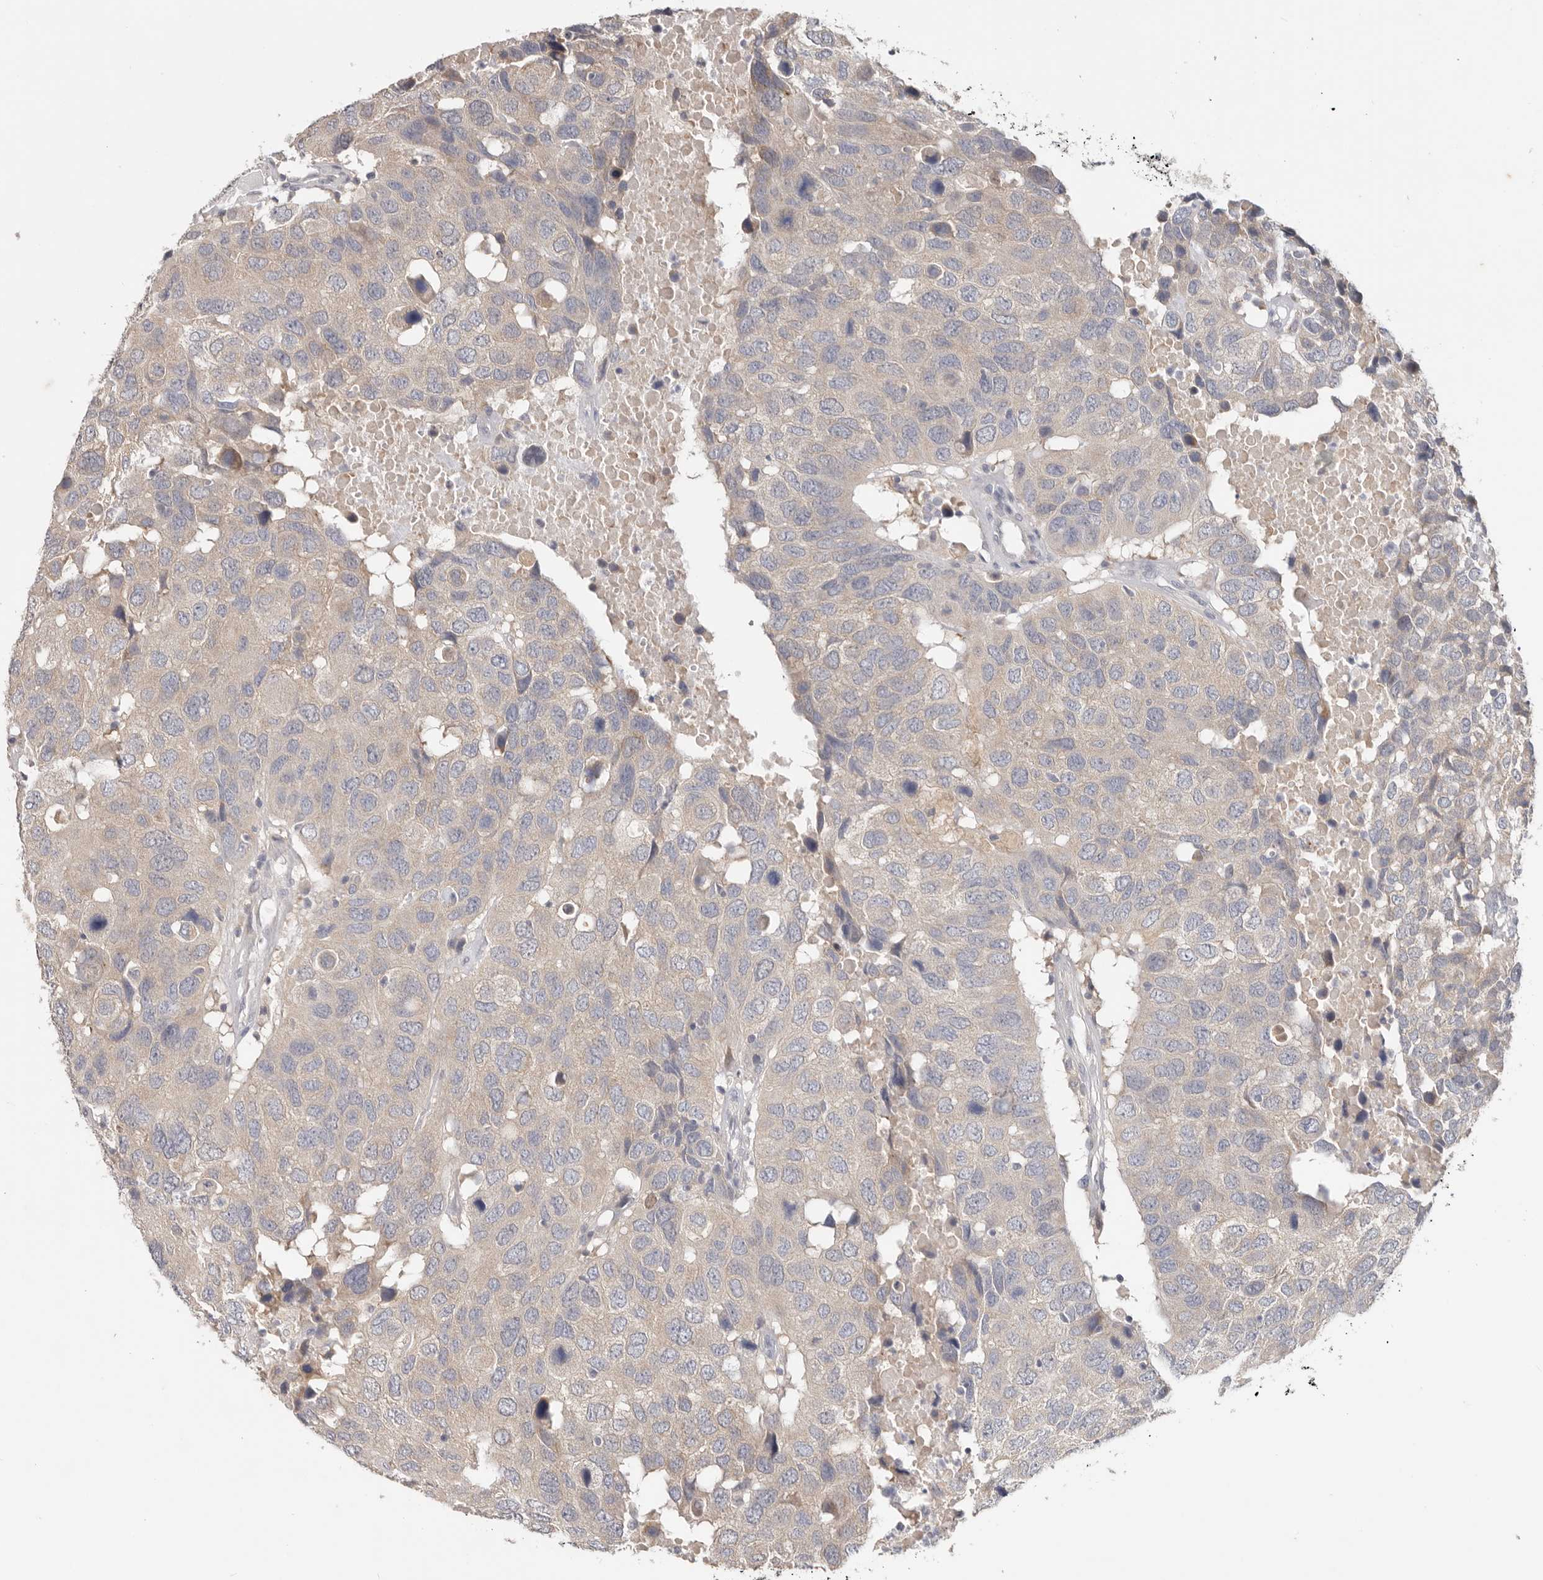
{"staining": {"intensity": "negative", "quantity": "none", "location": "none"}, "tissue": "head and neck cancer", "cell_type": "Tumor cells", "image_type": "cancer", "snomed": [{"axis": "morphology", "description": "Squamous cell carcinoma, NOS"}, {"axis": "topography", "description": "Head-Neck"}], "caption": "DAB immunohistochemical staining of human head and neck cancer reveals no significant expression in tumor cells.", "gene": "WDR77", "patient": {"sex": "male", "age": 66}}